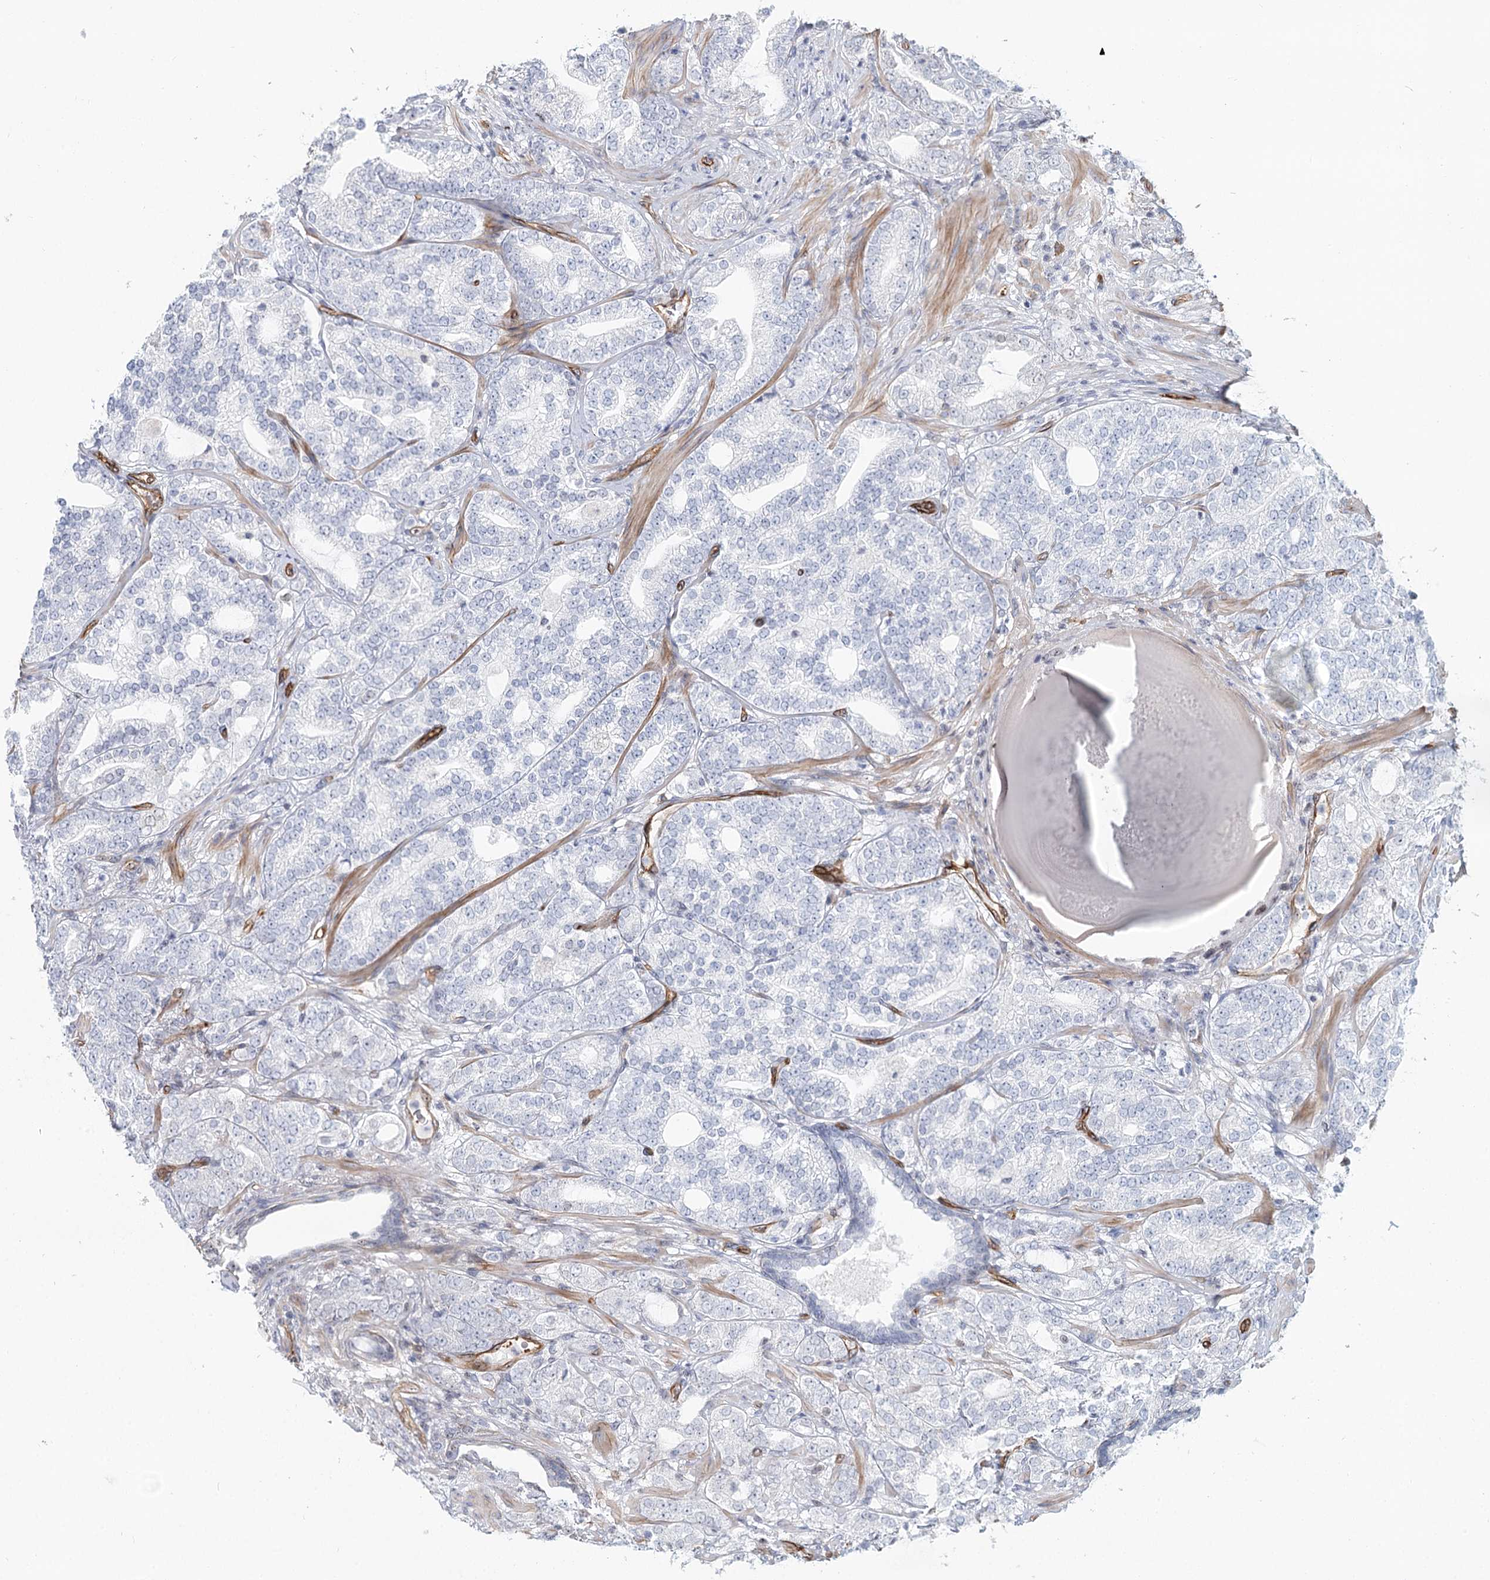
{"staining": {"intensity": "negative", "quantity": "none", "location": "none"}, "tissue": "prostate cancer", "cell_type": "Tumor cells", "image_type": "cancer", "snomed": [{"axis": "morphology", "description": "Adenocarcinoma, High grade"}, {"axis": "topography", "description": "Prostate"}], "caption": "Immunohistochemistry of human prostate adenocarcinoma (high-grade) demonstrates no staining in tumor cells.", "gene": "ZFYVE28", "patient": {"sex": "male", "age": 64}}